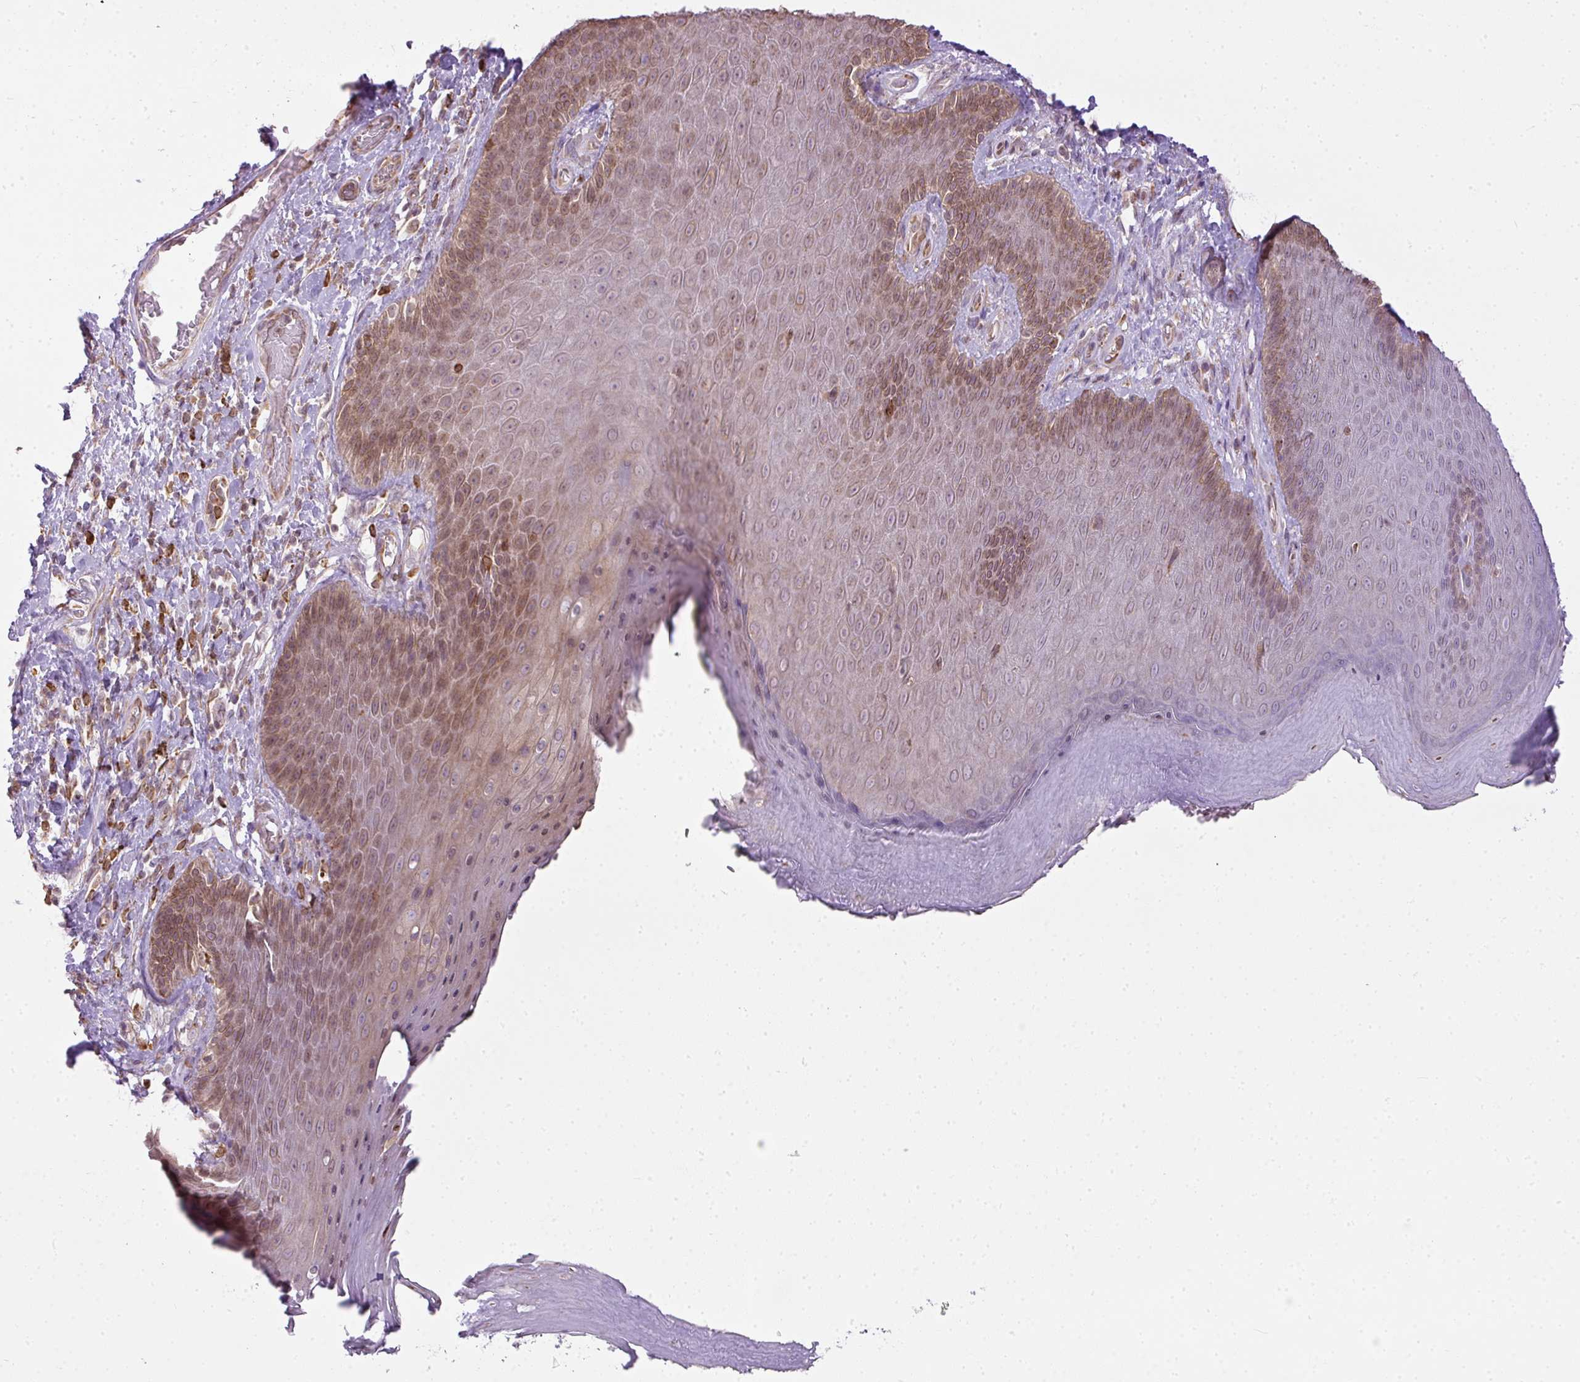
{"staining": {"intensity": "weak", "quantity": "25%-75%", "location": "nuclear"}, "tissue": "skin", "cell_type": "Epidermal cells", "image_type": "normal", "snomed": [{"axis": "morphology", "description": "Normal tissue, NOS"}, {"axis": "topography", "description": "Anal"}, {"axis": "topography", "description": "Peripheral nerve tissue"}], "caption": "IHC histopathology image of normal human skin stained for a protein (brown), which demonstrates low levels of weak nuclear expression in approximately 25%-75% of epidermal cells.", "gene": "COX18", "patient": {"sex": "male", "age": 53}}